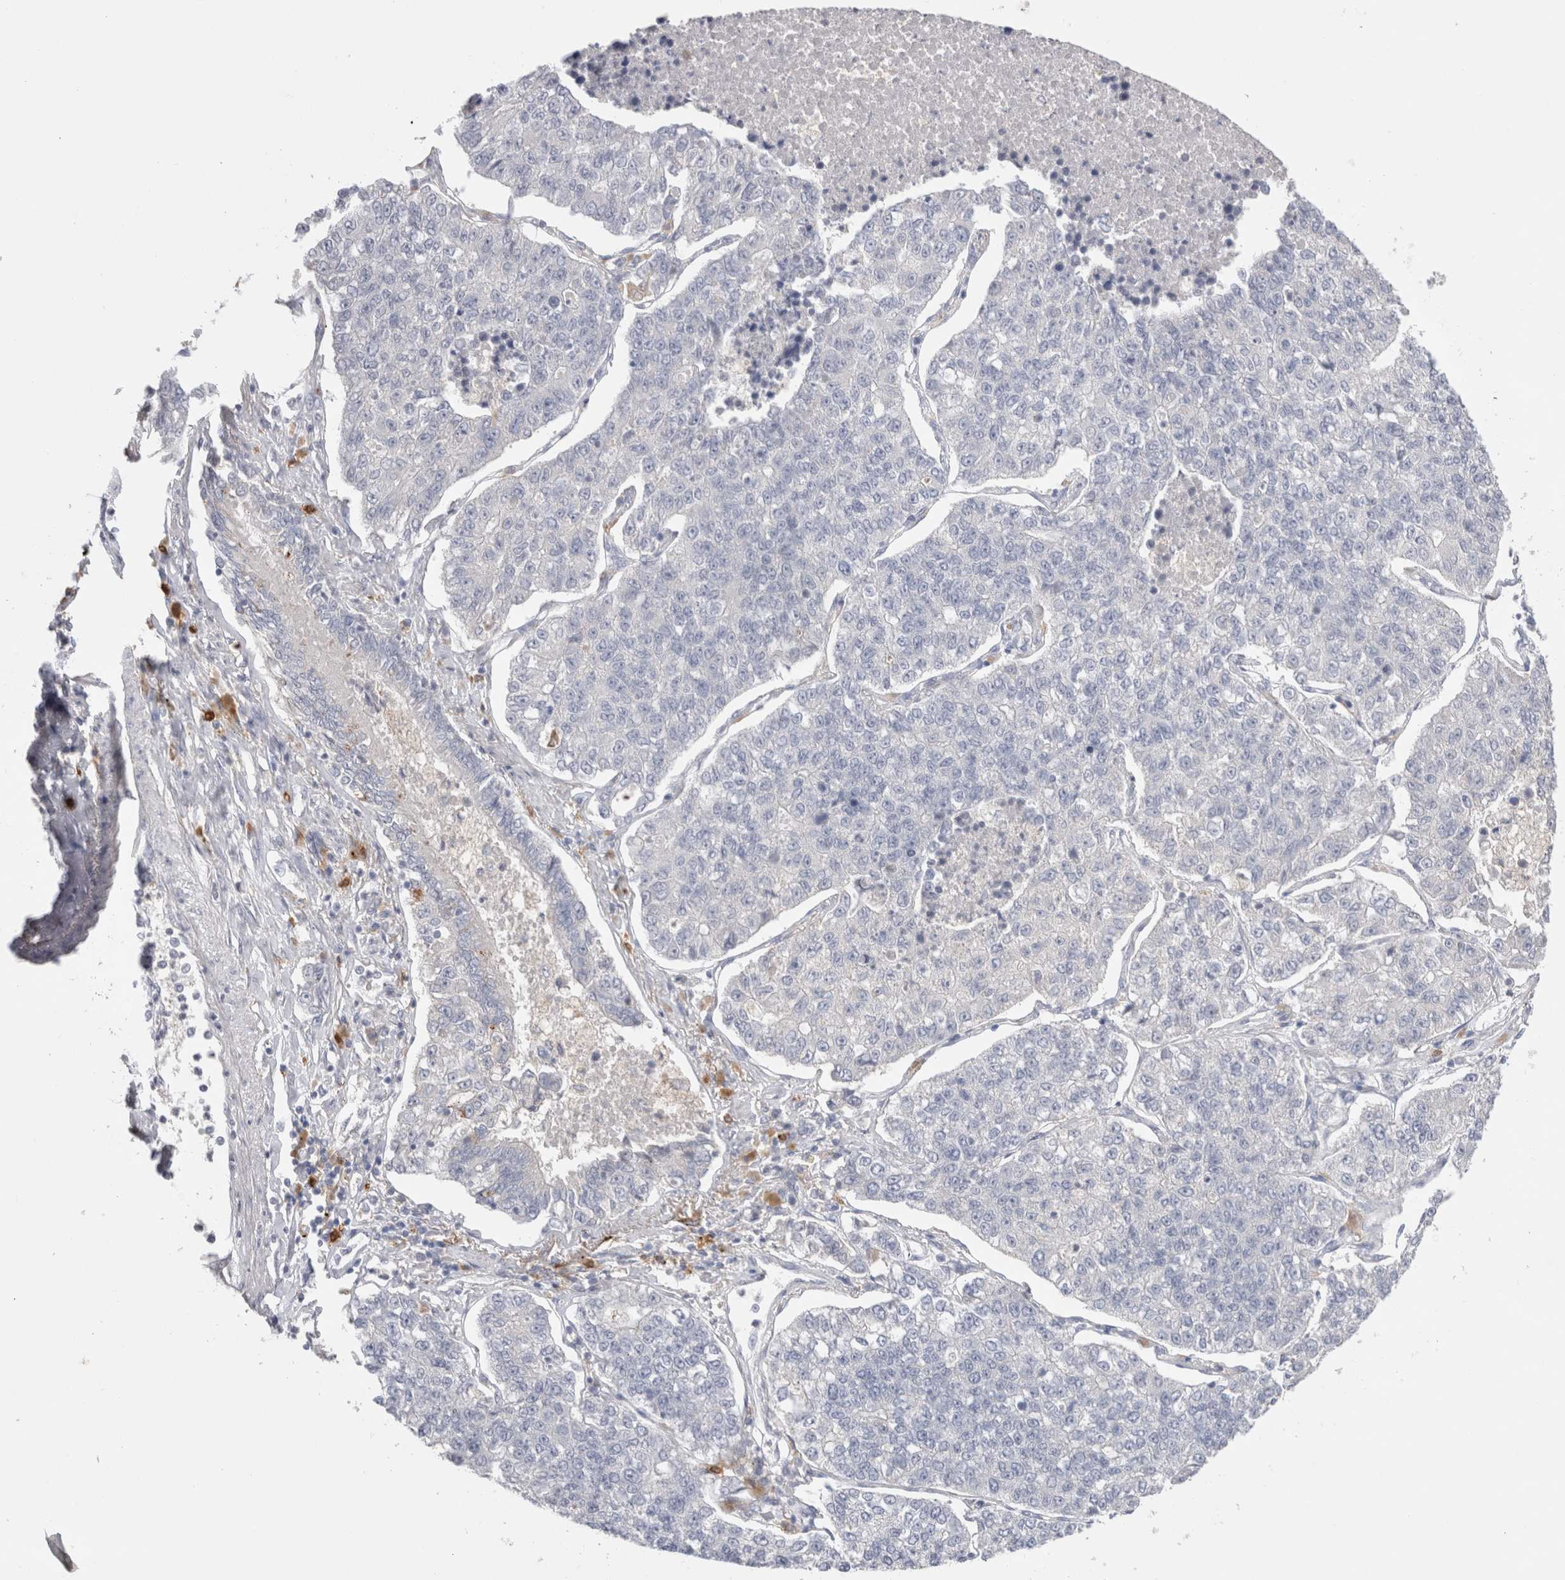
{"staining": {"intensity": "negative", "quantity": "none", "location": "none"}, "tissue": "lung cancer", "cell_type": "Tumor cells", "image_type": "cancer", "snomed": [{"axis": "morphology", "description": "Adenocarcinoma, NOS"}, {"axis": "topography", "description": "Lung"}], "caption": "Tumor cells show no significant staining in adenocarcinoma (lung).", "gene": "HPGDS", "patient": {"sex": "male", "age": 49}}